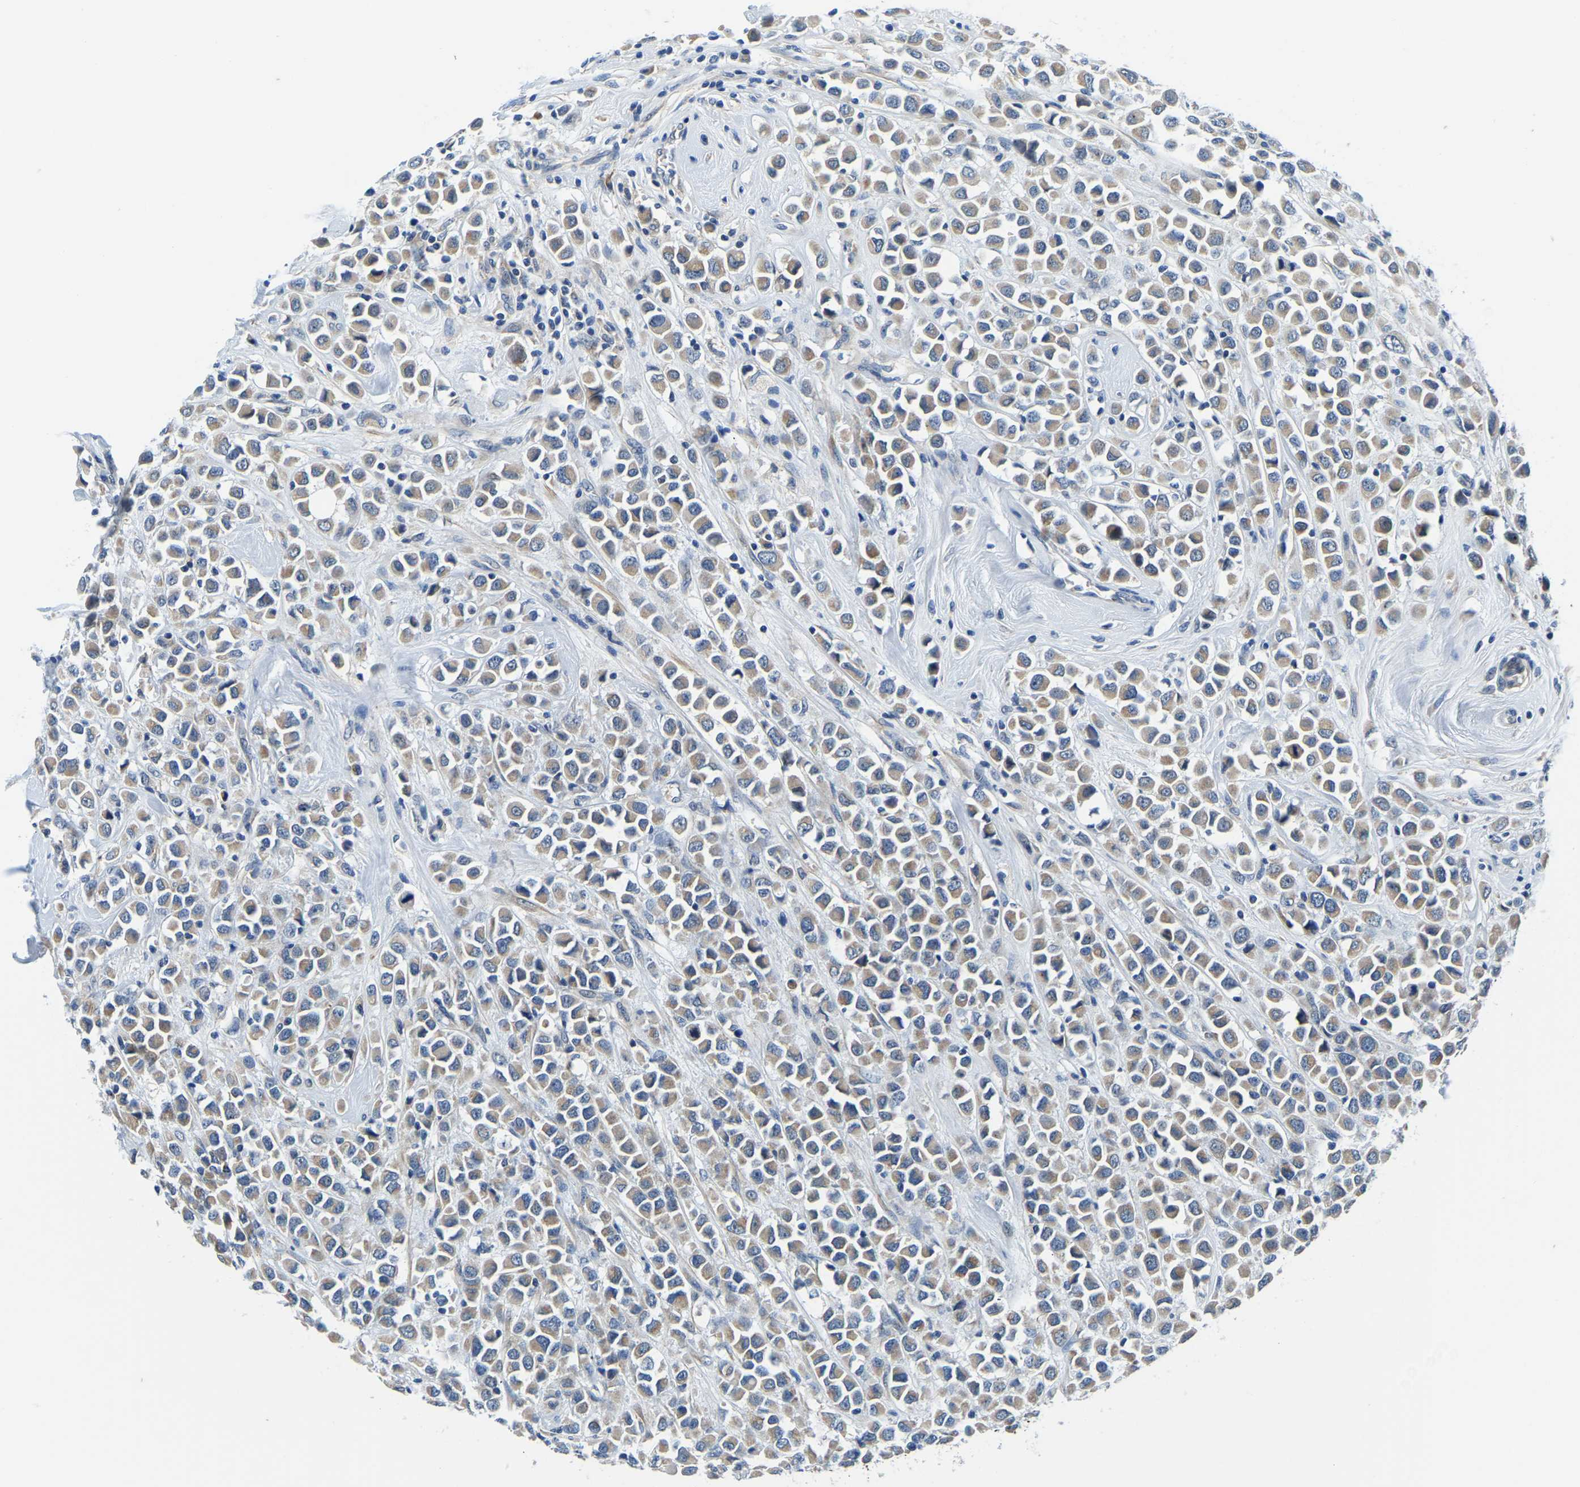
{"staining": {"intensity": "moderate", "quantity": ">75%", "location": "cytoplasmic/membranous"}, "tissue": "breast cancer", "cell_type": "Tumor cells", "image_type": "cancer", "snomed": [{"axis": "morphology", "description": "Duct carcinoma"}, {"axis": "topography", "description": "Breast"}], "caption": "Intraductal carcinoma (breast) stained with a brown dye exhibits moderate cytoplasmic/membranous positive staining in approximately >75% of tumor cells.", "gene": "LIAS", "patient": {"sex": "female", "age": 61}}